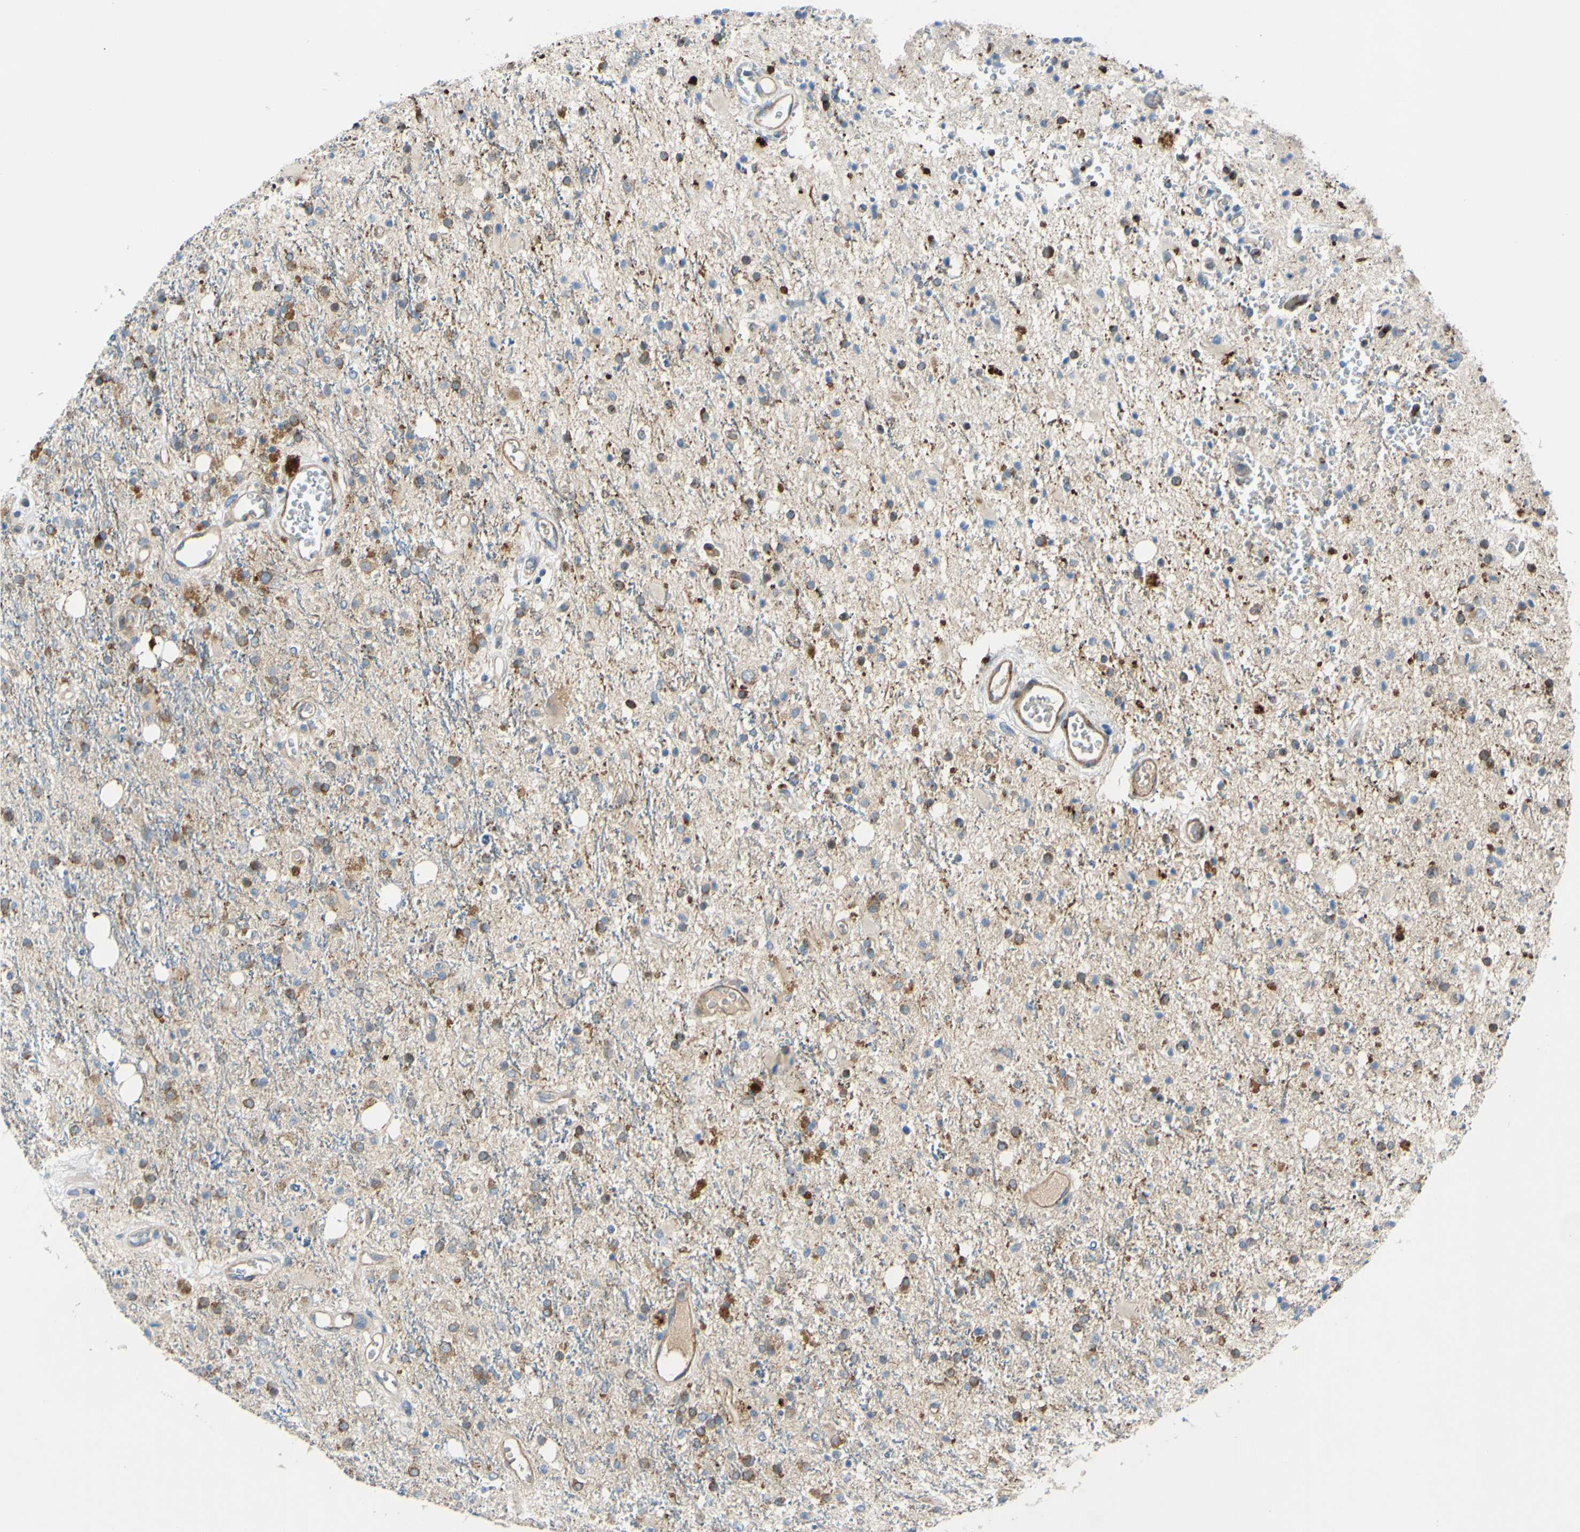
{"staining": {"intensity": "moderate", "quantity": "25%-75%", "location": "cytoplasmic/membranous"}, "tissue": "glioma", "cell_type": "Tumor cells", "image_type": "cancer", "snomed": [{"axis": "morphology", "description": "Glioma, malignant, High grade"}, {"axis": "topography", "description": "Brain"}], "caption": "A photomicrograph of malignant glioma (high-grade) stained for a protein reveals moderate cytoplasmic/membranous brown staining in tumor cells.", "gene": "ARHGAP1", "patient": {"sex": "male", "age": 47}}